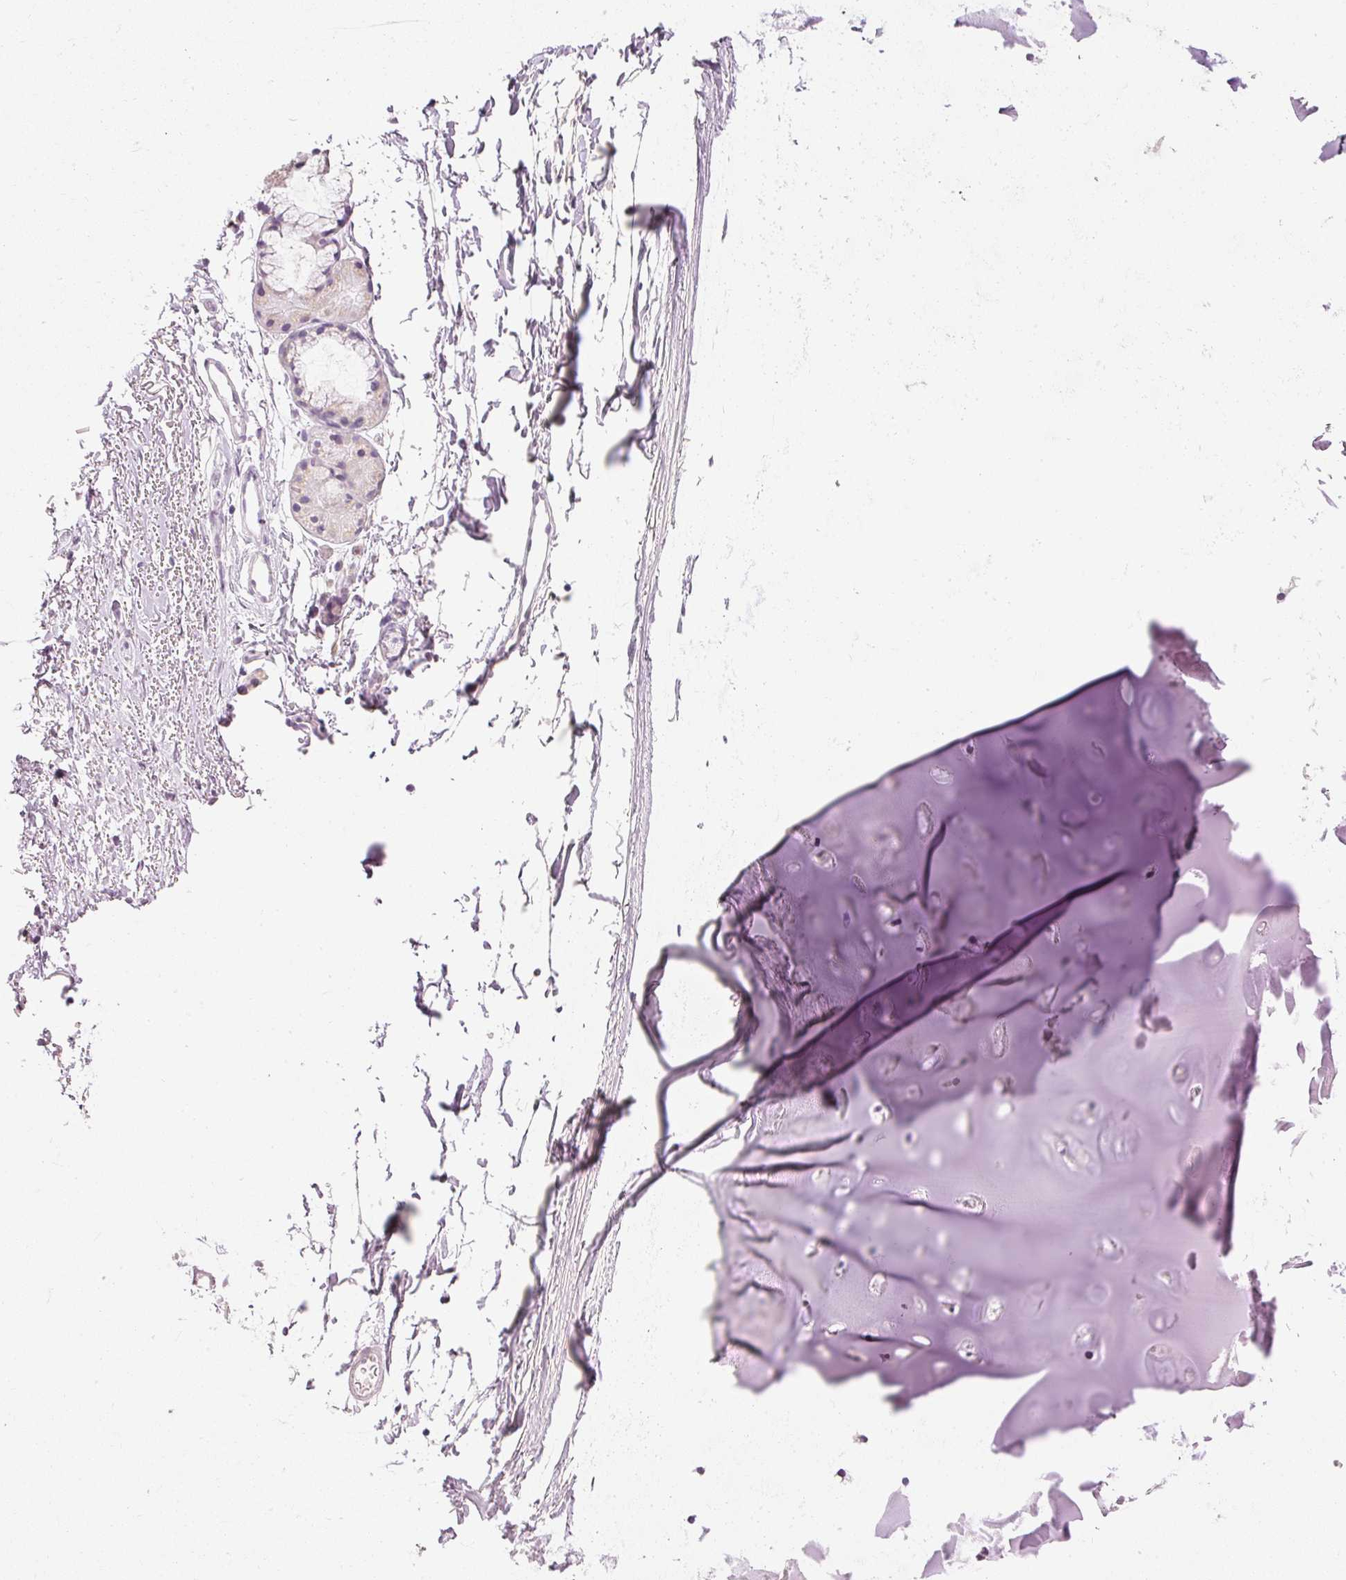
{"staining": {"intensity": "negative", "quantity": "none", "location": "none"}, "tissue": "adipose tissue", "cell_type": "Adipocytes", "image_type": "normal", "snomed": [{"axis": "morphology", "description": "Normal tissue, NOS"}, {"axis": "topography", "description": "Cartilage tissue"}, {"axis": "topography", "description": "Nasopharynx"}], "caption": "Immunohistochemistry of benign human adipose tissue displays no expression in adipocytes.", "gene": "ELAVL3", "patient": {"sex": "male", "age": 56}}